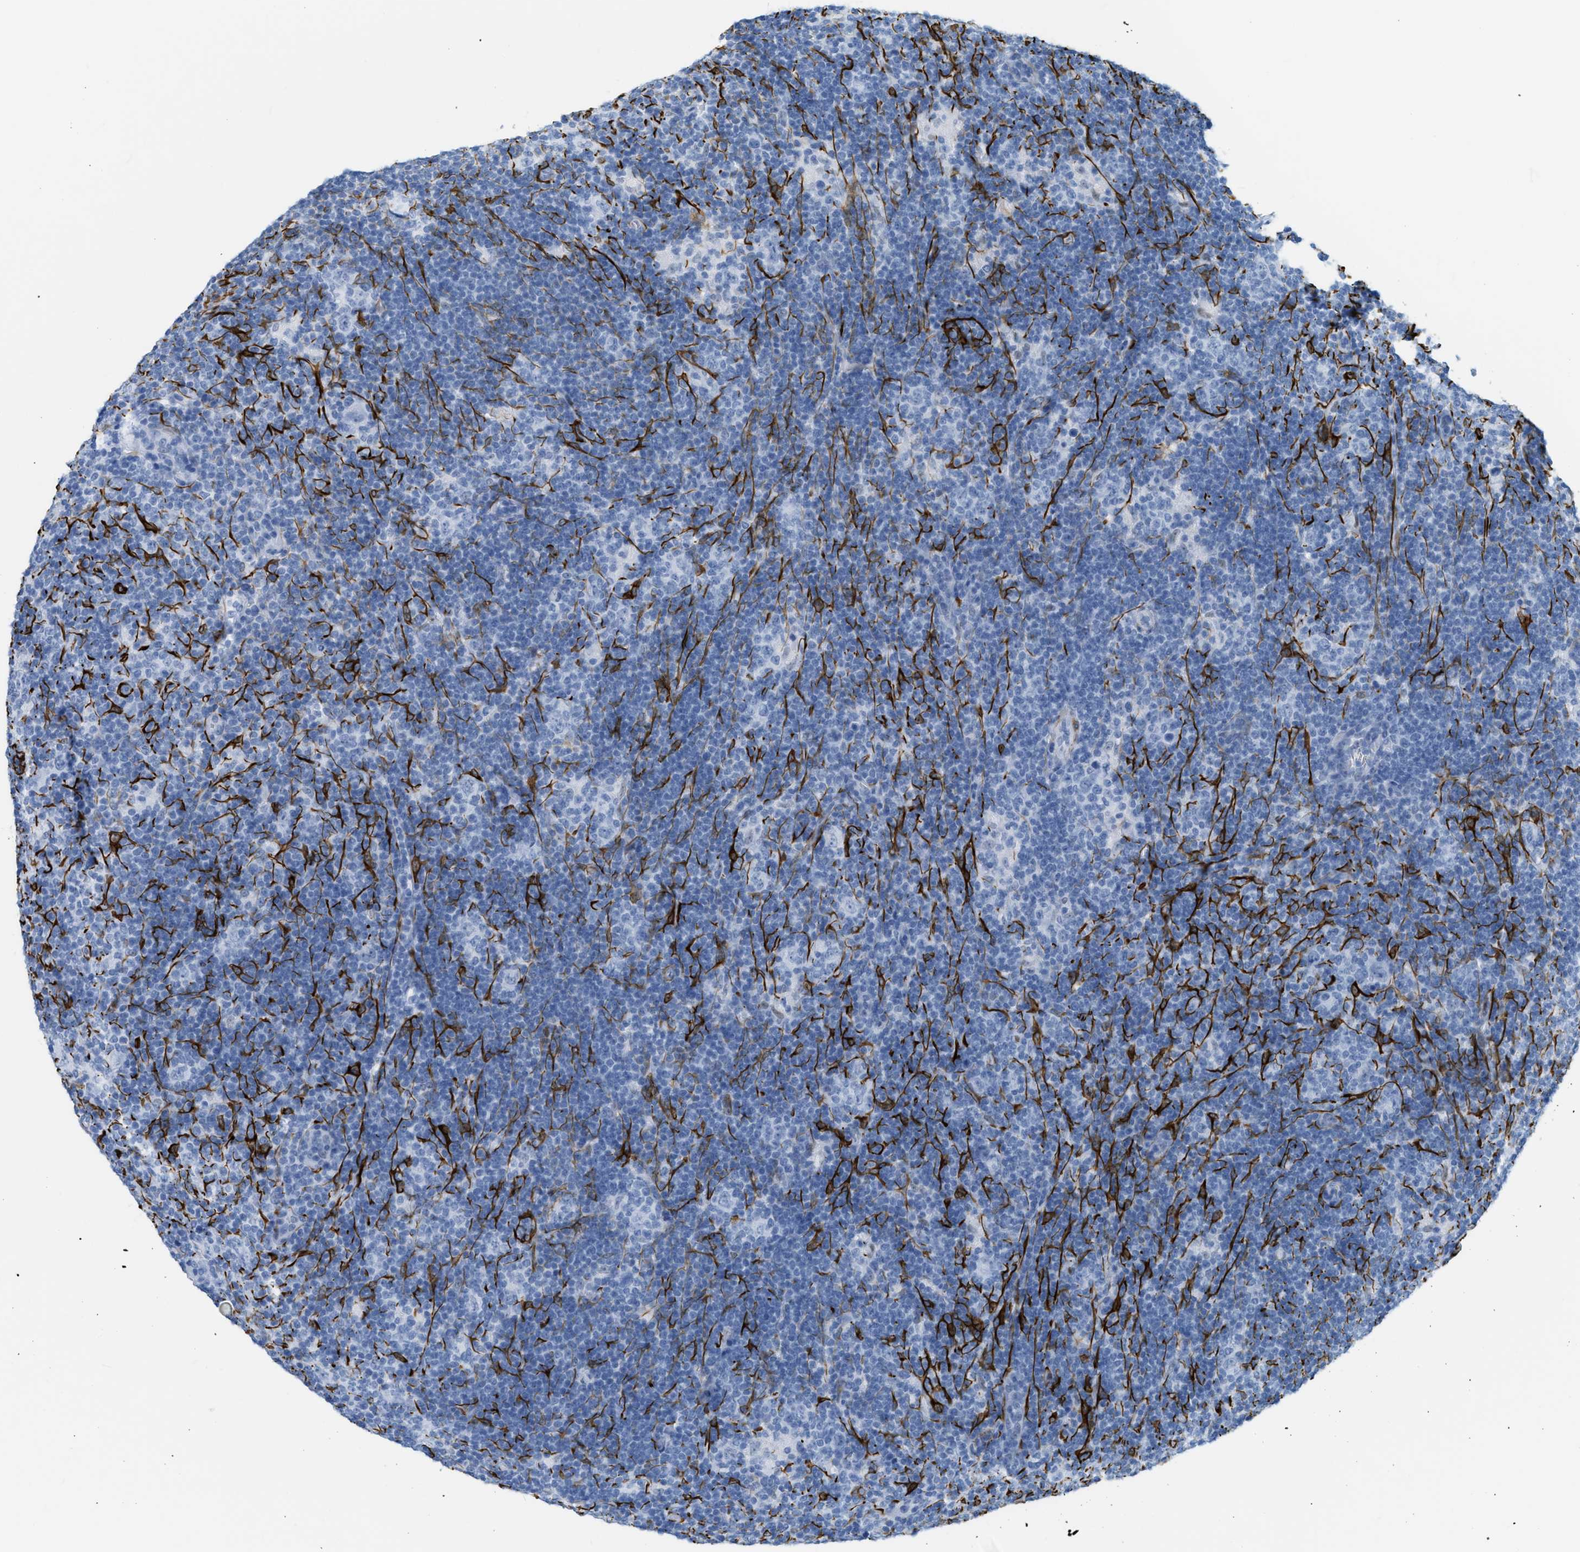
{"staining": {"intensity": "negative", "quantity": "none", "location": "none"}, "tissue": "lymphoma", "cell_type": "Tumor cells", "image_type": "cancer", "snomed": [{"axis": "morphology", "description": "Hodgkin's disease, NOS"}, {"axis": "topography", "description": "Lymph node"}], "caption": "This is an immunohistochemistry (IHC) photomicrograph of lymphoma. There is no positivity in tumor cells.", "gene": "DES", "patient": {"sex": "female", "age": 57}}